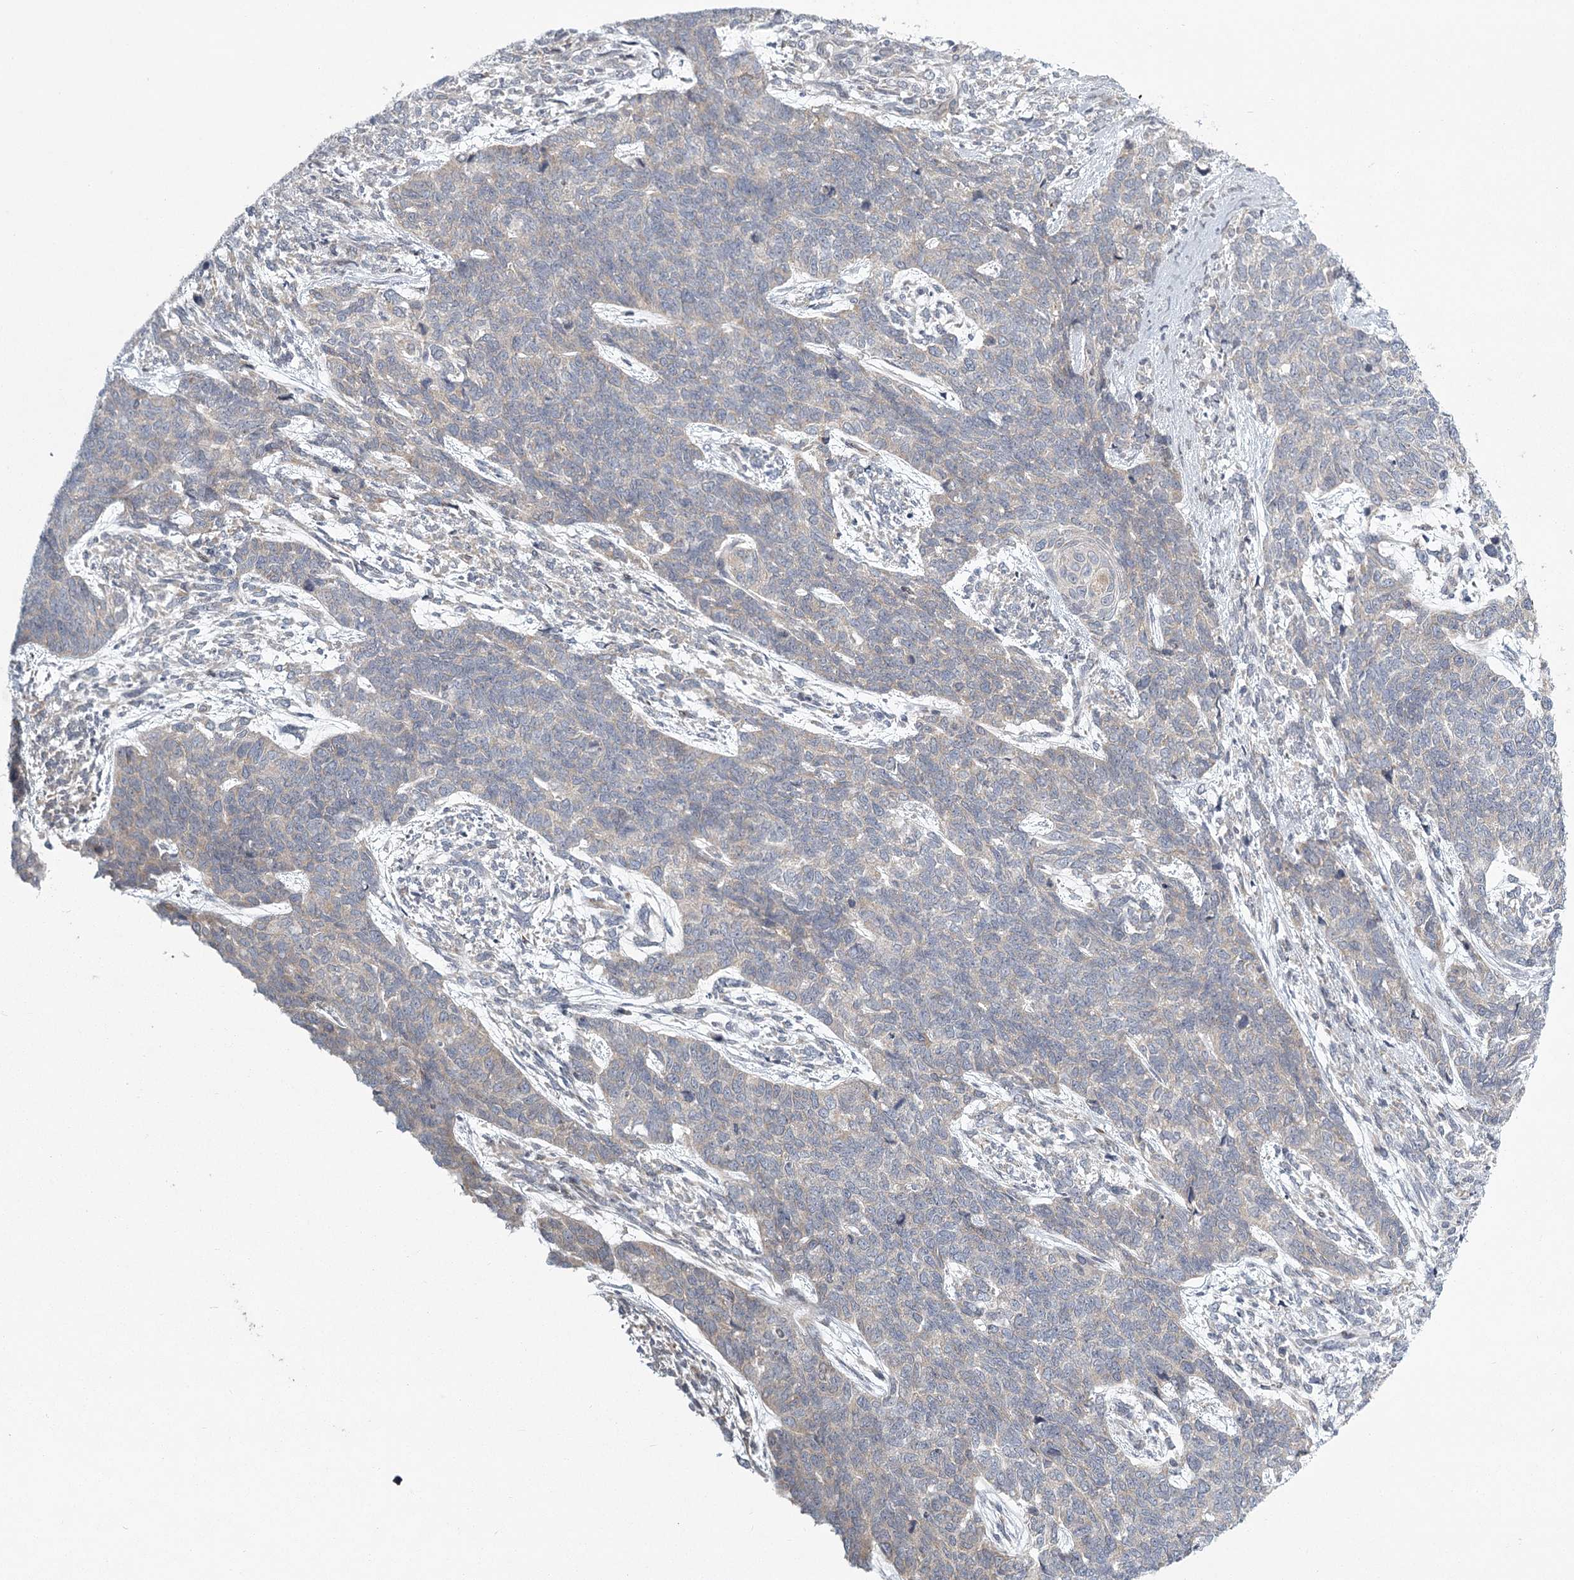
{"staining": {"intensity": "negative", "quantity": "none", "location": "none"}, "tissue": "cervical cancer", "cell_type": "Tumor cells", "image_type": "cancer", "snomed": [{"axis": "morphology", "description": "Squamous cell carcinoma, NOS"}, {"axis": "topography", "description": "Cervix"}], "caption": "Immunohistochemistry (IHC) photomicrograph of neoplastic tissue: squamous cell carcinoma (cervical) stained with DAB exhibits no significant protein expression in tumor cells.", "gene": "MEPE", "patient": {"sex": "female", "age": 63}}